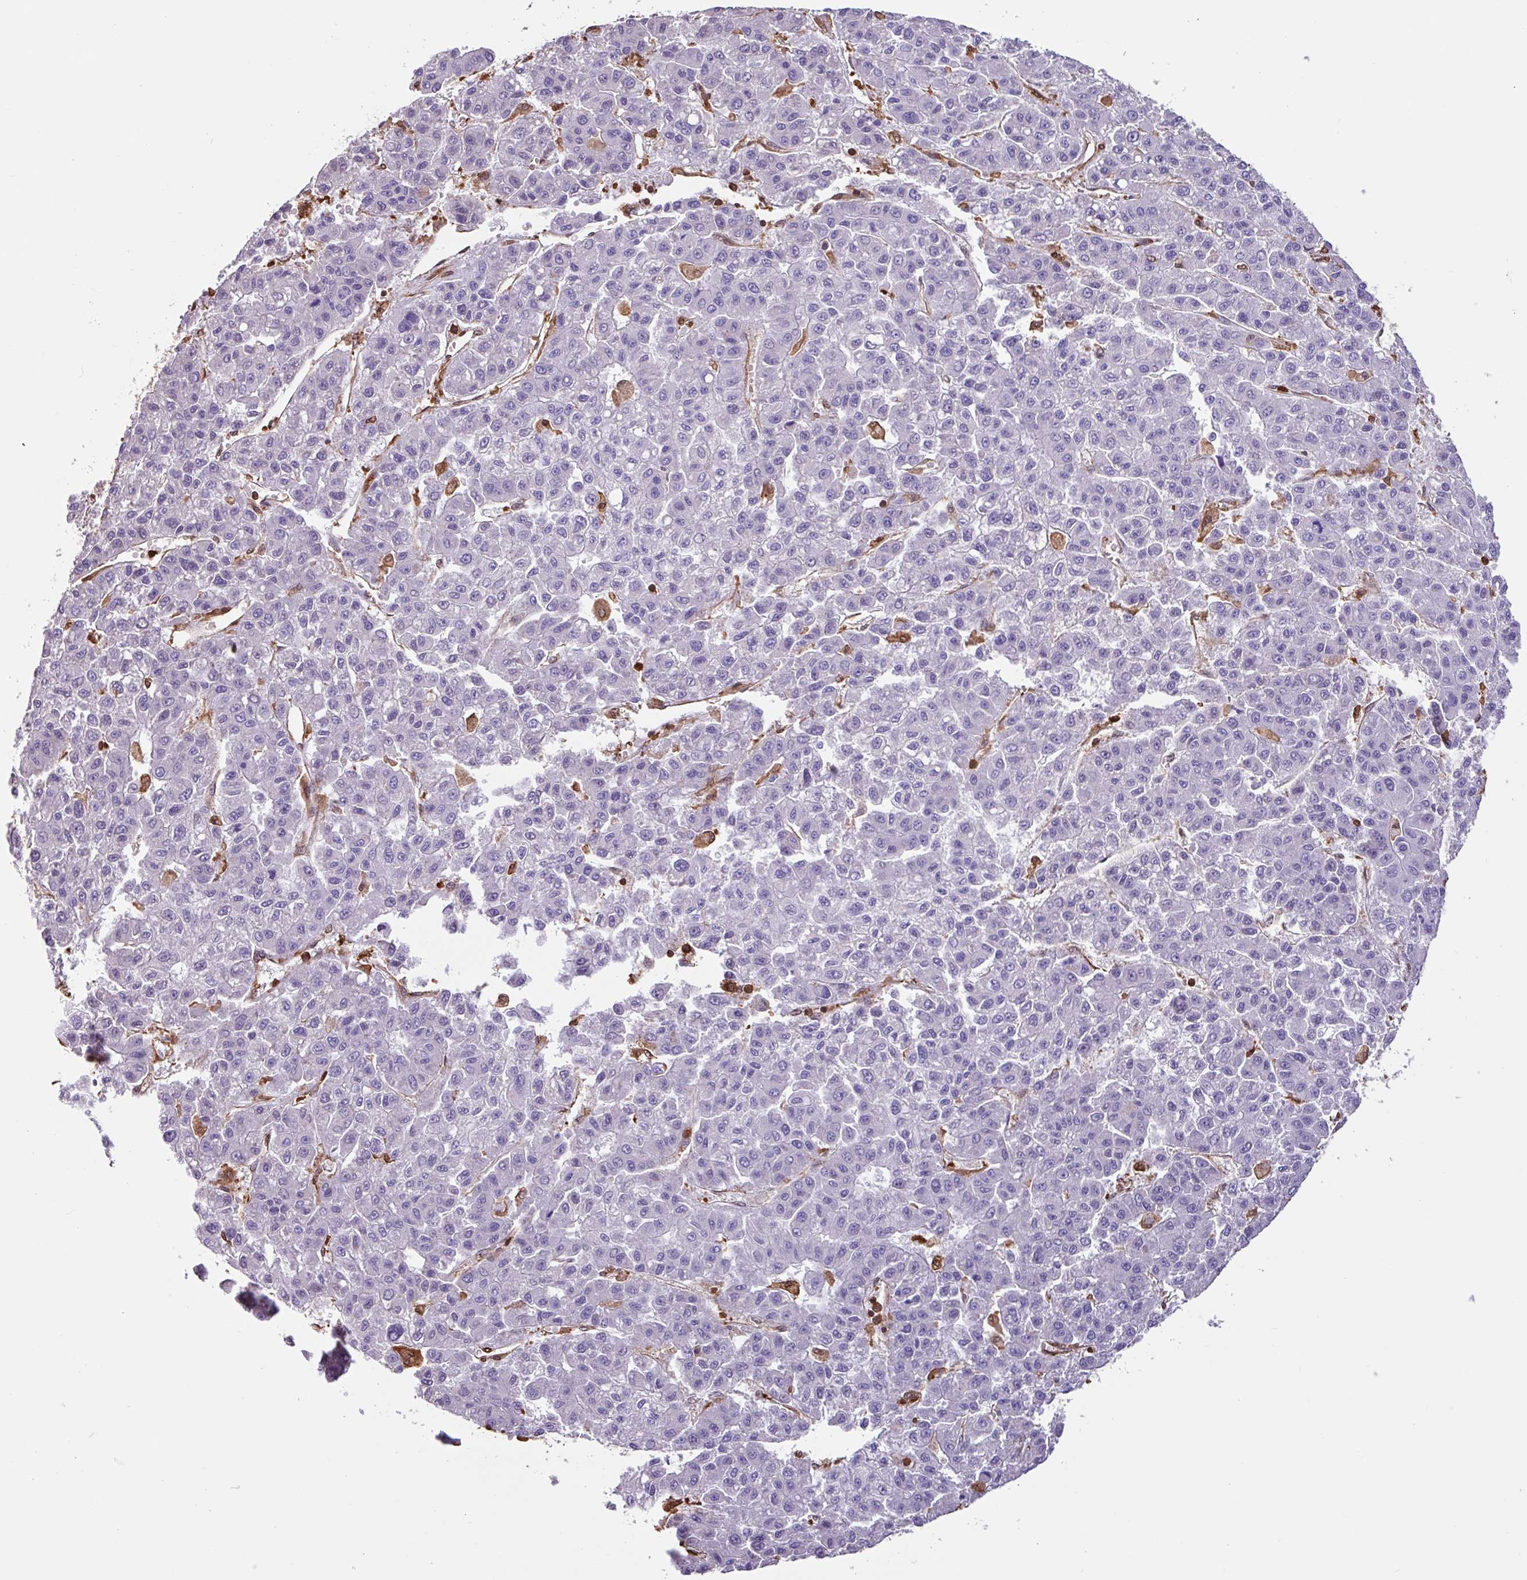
{"staining": {"intensity": "negative", "quantity": "none", "location": "none"}, "tissue": "liver cancer", "cell_type": "Tumor cells", "image_type": "cancer", "snomed": [{"axis": "morphology", "description": "Carcinoma, Hepatocellular, NOS"}, {"axis": "topography", "description": "Liver"}], "caption": "Tumor cells show no significant expression in liver cancer. (Stains: DAB immunohistochemistry (IHC) with hematoxylin counter stain, Microscopy: brightfield microscopy at high magnification).", "gene": "ARHGDIB", "patient": {"sex": "male", "age": 70}}